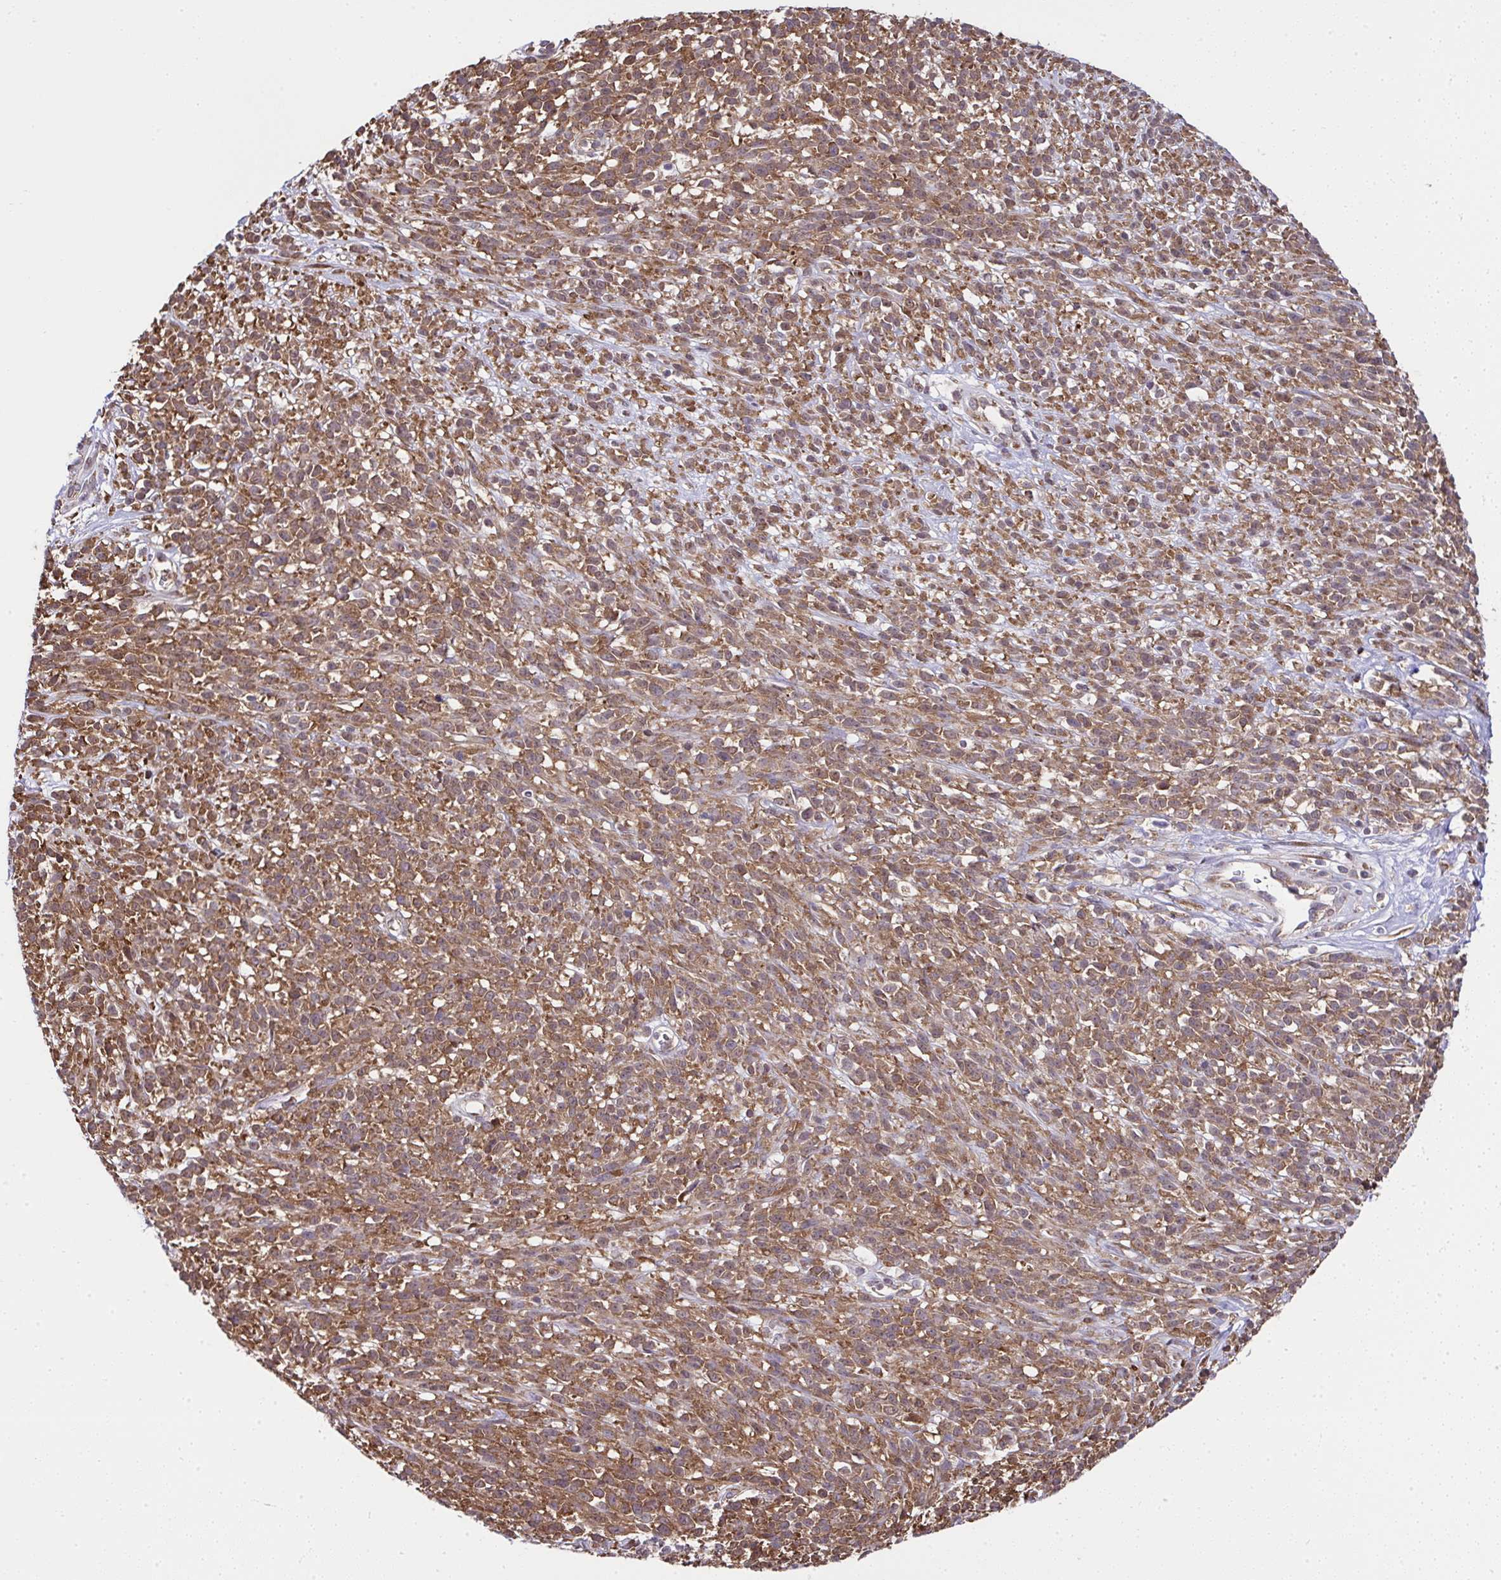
{"staining": {"intensity": "moderate", "quantity": ">75%", "location": "cytoplasmic/membranous"}, "tissue": "melanoma", "cell_type": "Tumor cells", "image_type": "cancer", "snomed": [{"axis": "morphology", "description": "Malignant melanoma, NOS"}, {"axis": "topography", "description": "Skin"}, {"axis": "topography", "description": "Skin of trunk"}], "caption": "About >75% of tumor cells in human melanoma exhibit moderate cytoplasmic/membranous protein expression as visualized by brown immunohistochemical staining.", "gene": "RPS7", "patient": {"sex": "male", "age": 74}}